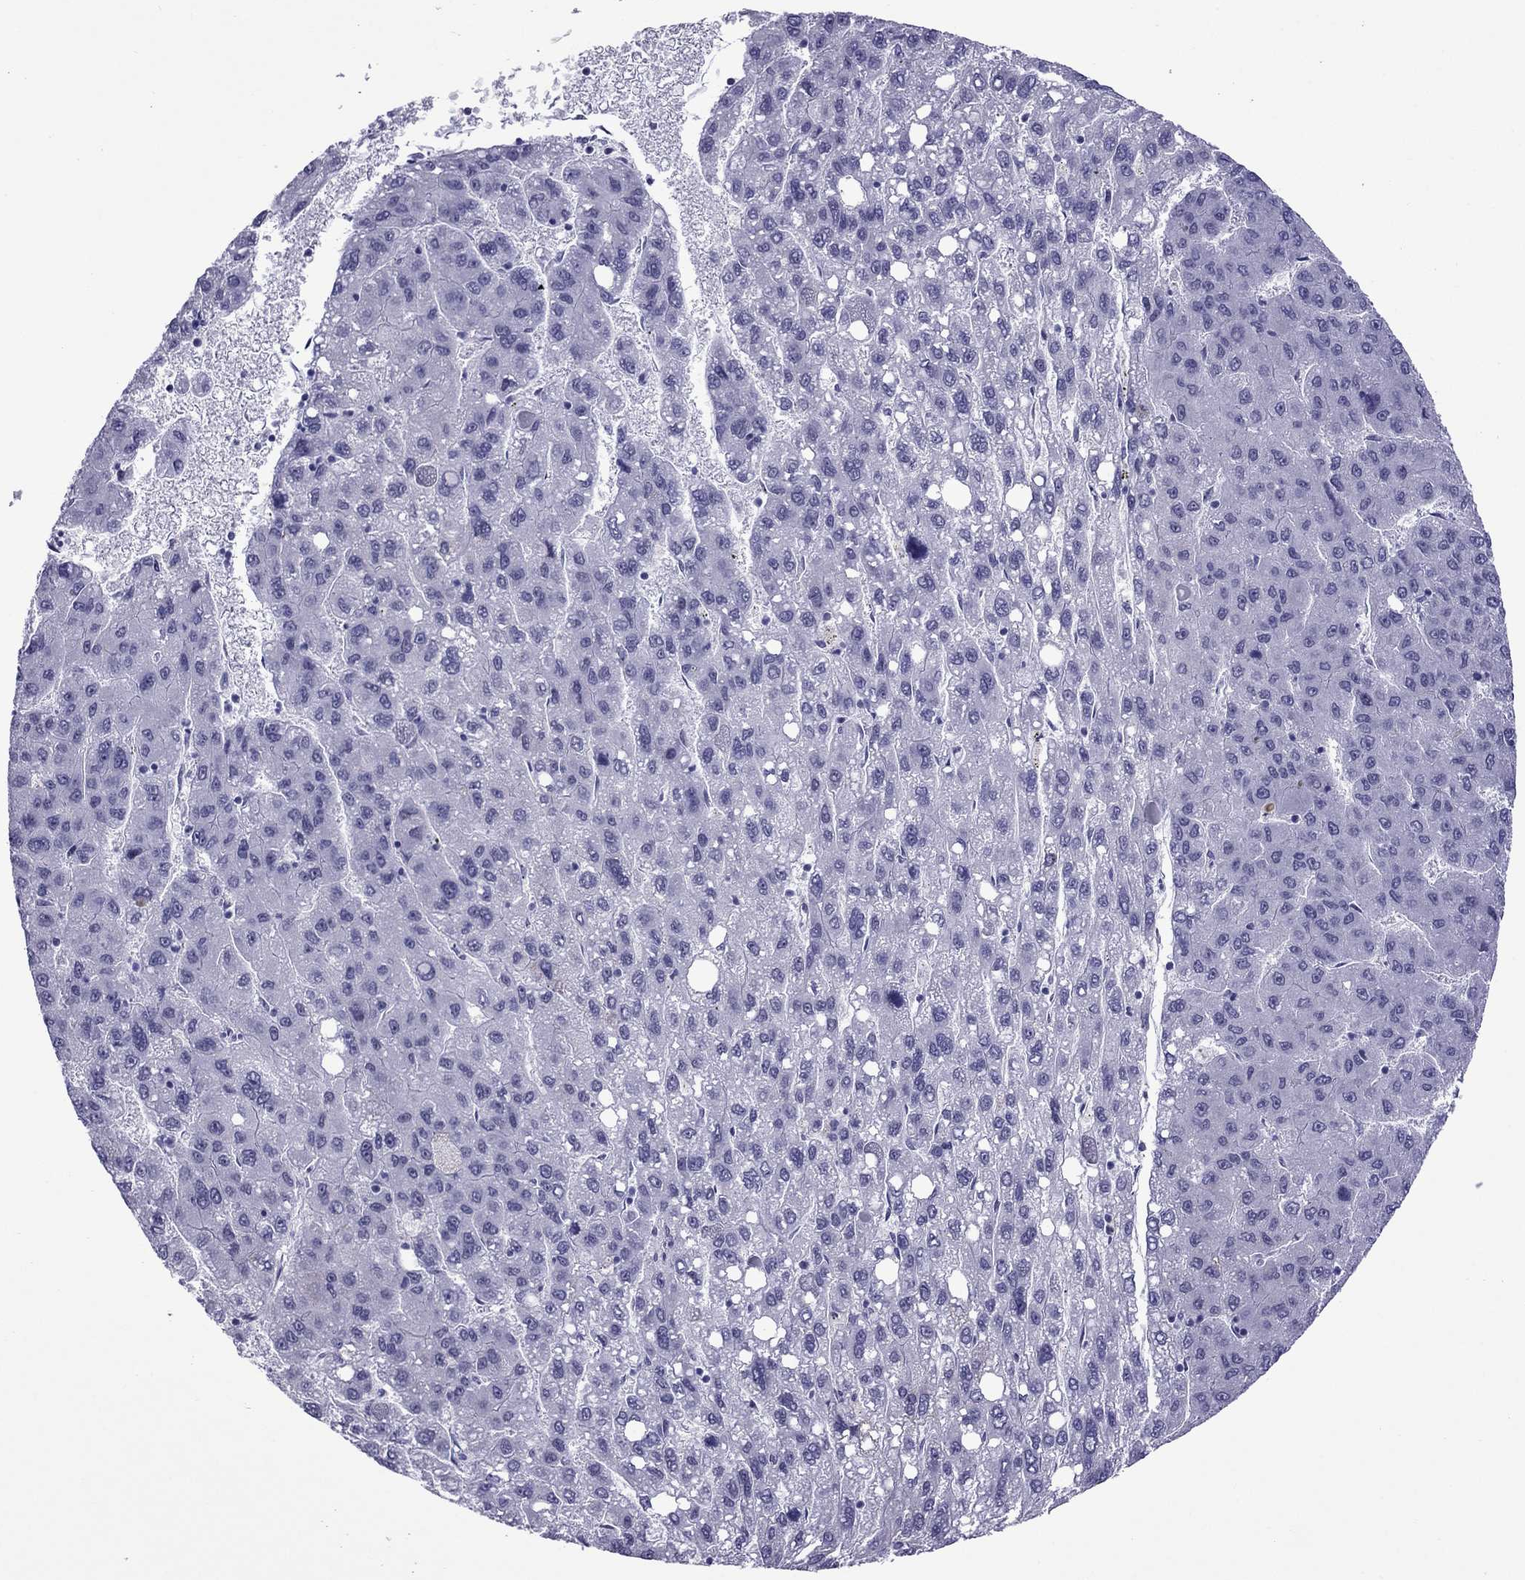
{"staining": {"intensity": "negative", "quantity": "none", "location": "none"}, "tissue": "liver cancer", "cell_type": "Tumor cells", "image_type": "cancer", "snomed": [{"axis": "morphology", "description": "Carcinoma, Hepatocellular, NOS"}, {"axis": "topography", "description": "Liver"}], "caption": "IHC photomicrograph of hepatocellular carcinoma (liver) stained for a protein (brown), which shows no positivity in tumor cells.", "gene": "ZNF646", "patient": {"sex": "female", "age": 82}}